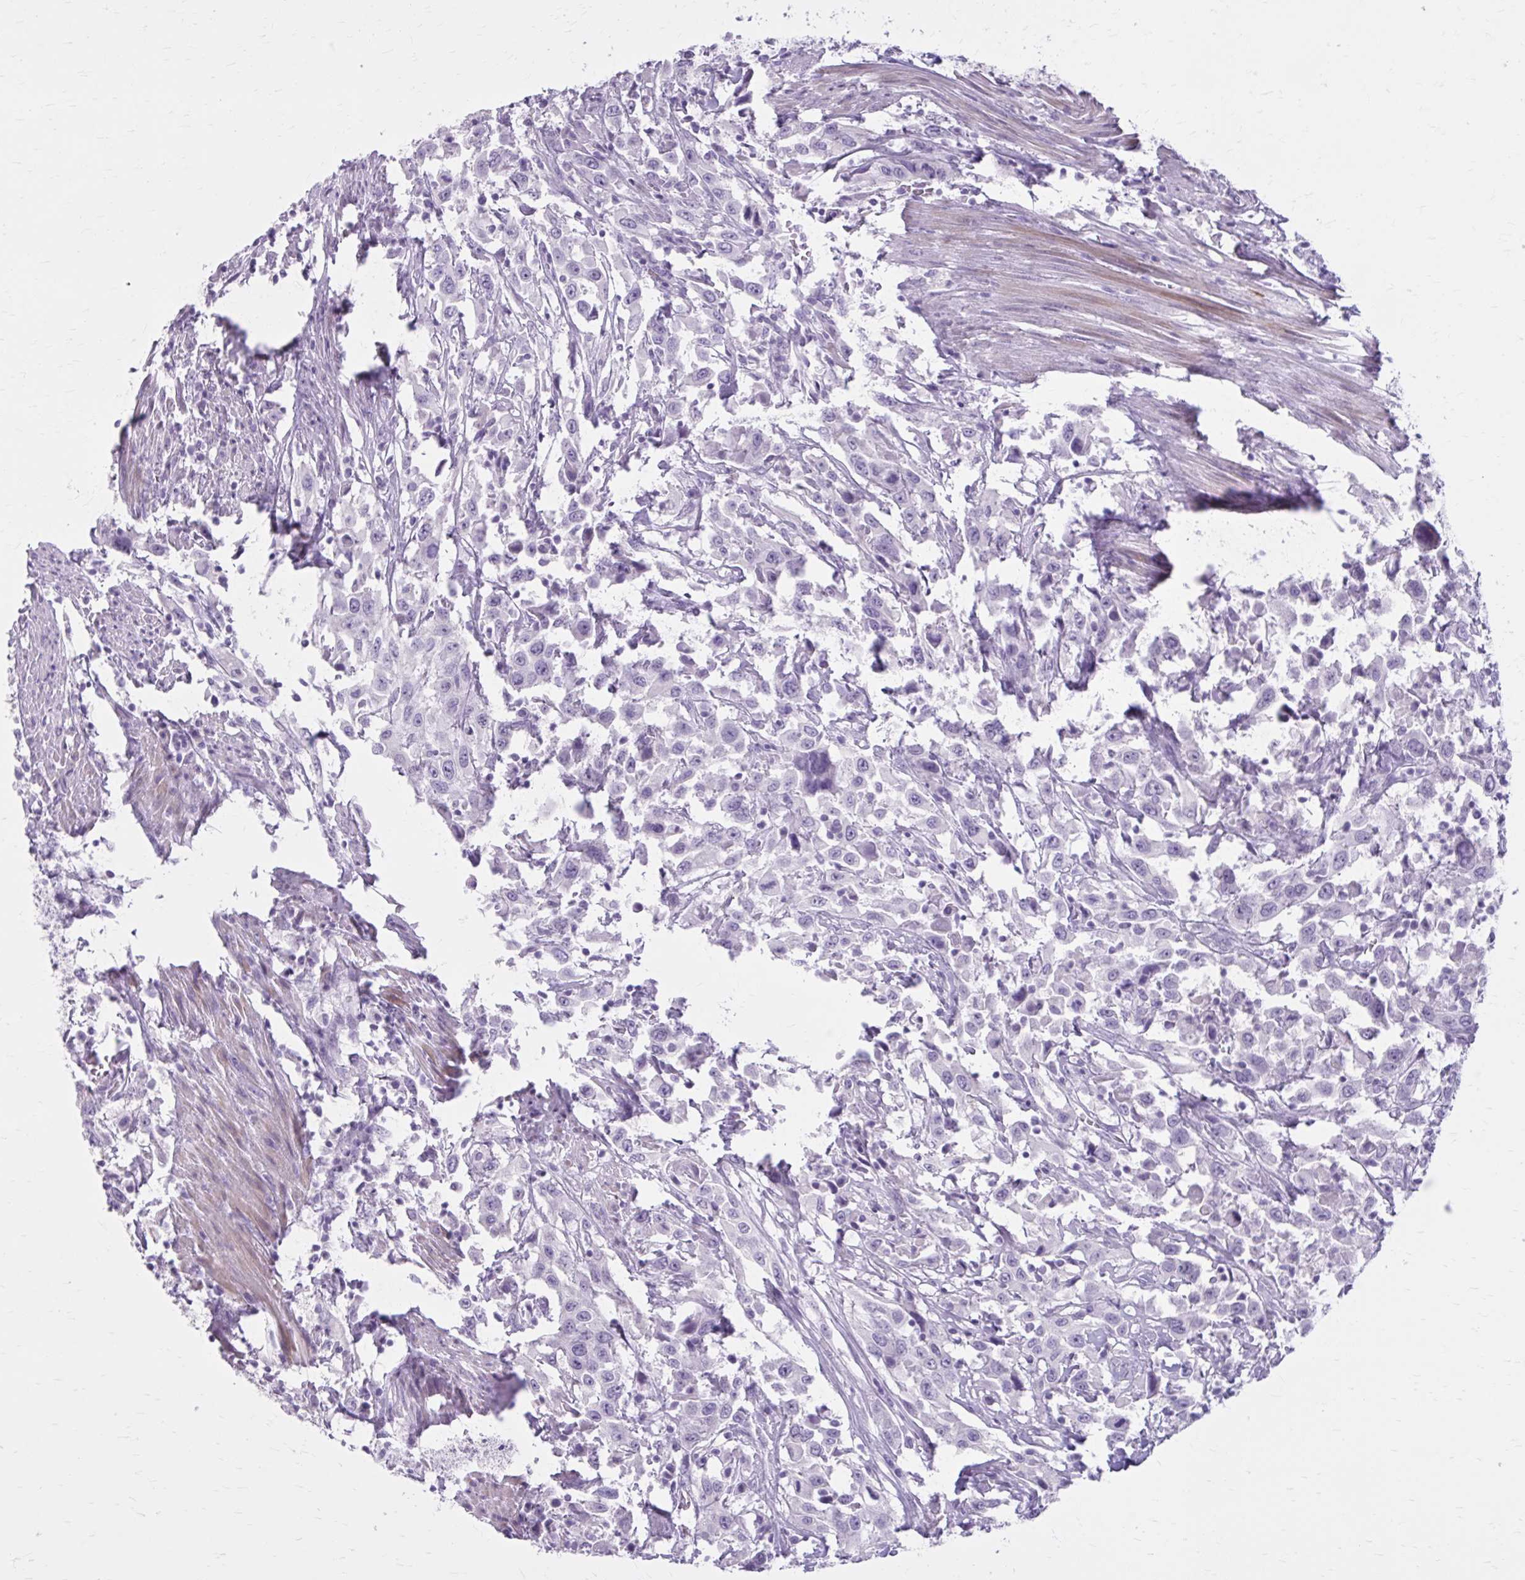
{"staining": {"intensity": "negative", "quantity": "none", "location": "none"}, "tissue": "urothelial cancer", "cell_type": "Tumor cells", "image_type": "cancer", "snomed": [{"axis": "morphology", "description": "Urothelial carcinoma, High grade"}, {"axis": "topography", "description": "Urinary bladder"}], "caption": "Immunohistochemistry (IHC) histopathology image of human urothelial cancer stained for a protein (brown), which displays no positivity in tumor cells.", "gene": "OR4B1", "patient": {"sex": "male", "age": 61}}